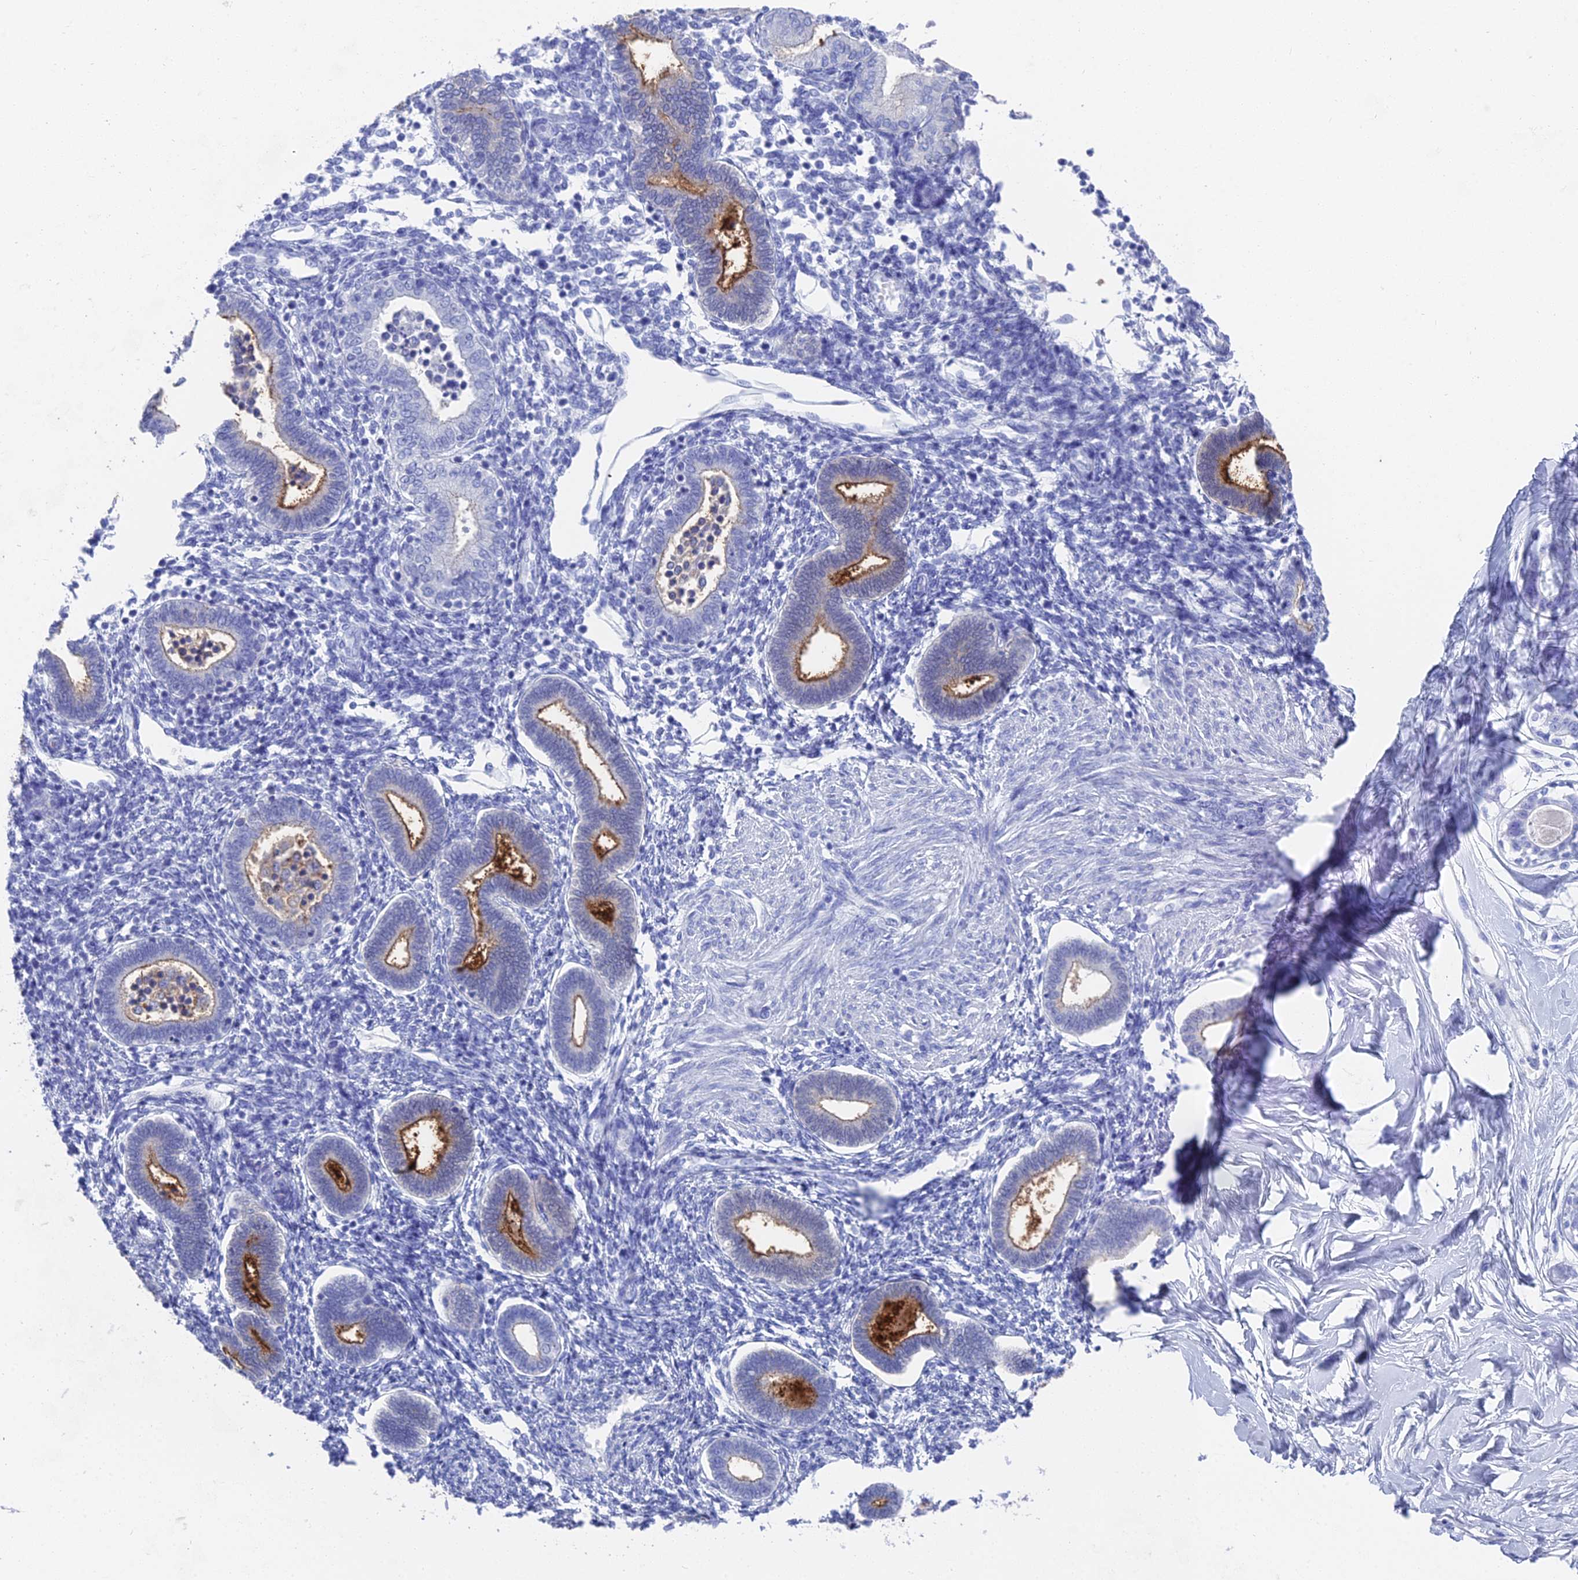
{"staining": {"intensity": "negative", "quantity": "none", "location": "none"}, "tissue": "endometrium", "cell_type": "Cells in endometrial stroma", "image_type": "normal", "snomed": [{"axis": "morphology", "description": "Normal tissue, NOS"}, {"axis": "topography", "description": "Endometrium"}], "caption": "High magnification brightfield microscopy of normal endometrium stained with DAB (3,3'-diaminobenzidine) (brown) and counterstained with hematoxylin (blue): cells in endometrial stroma show no significant expression. Nuclei are stained in blue.", "gene": "ENPP3", "patient": {"sex": "female", "age": 53}}